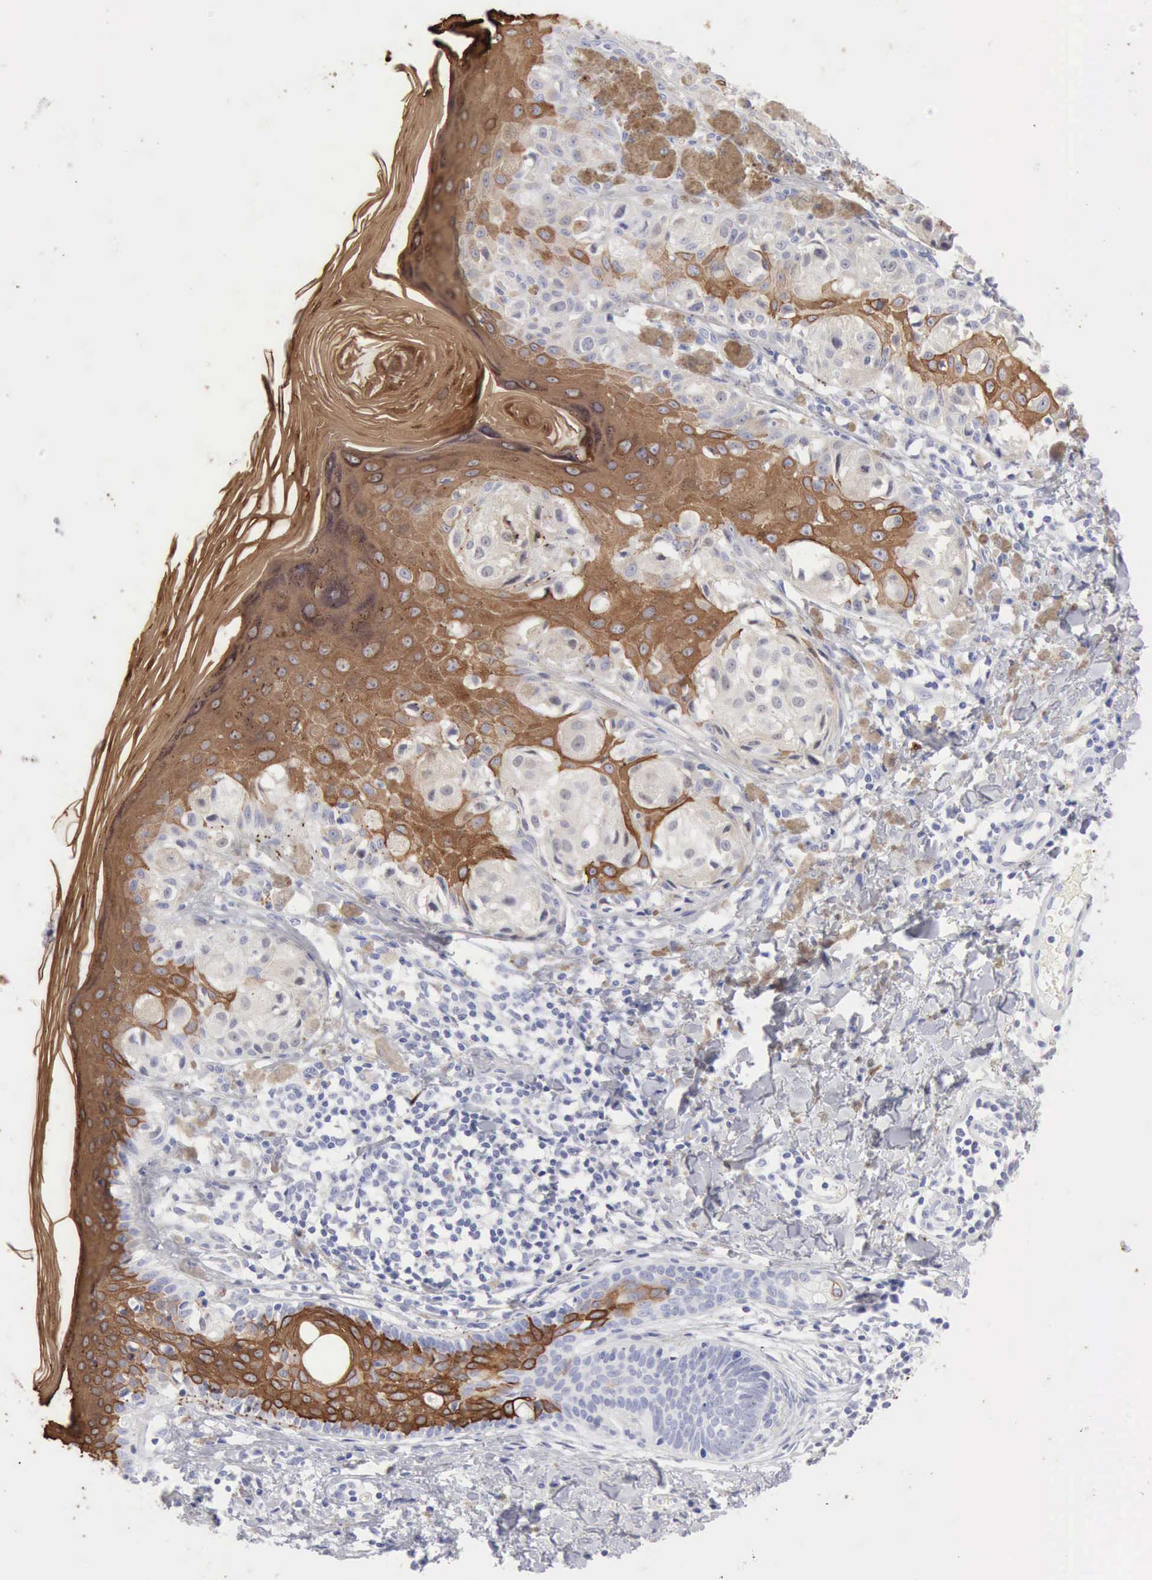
{"staining": {"intensity": "negative", "quantity": "none", "location": "none"}, "tissue": "melanoma", "cell_type": "Tumor cells", "image_type": "cancer", "snomed": [{"axis": "morphology", "description": "Malignant melanoma, NOS"}, {"axis": "topography", "description": "Skin"}], "caption": "The immunohistochemistry (IHC) photomicrograph has no significant expression in tumor cells of melanoma tissue.", "gene": "KRT10", "patient": {"sex": "female", "age": 55}}